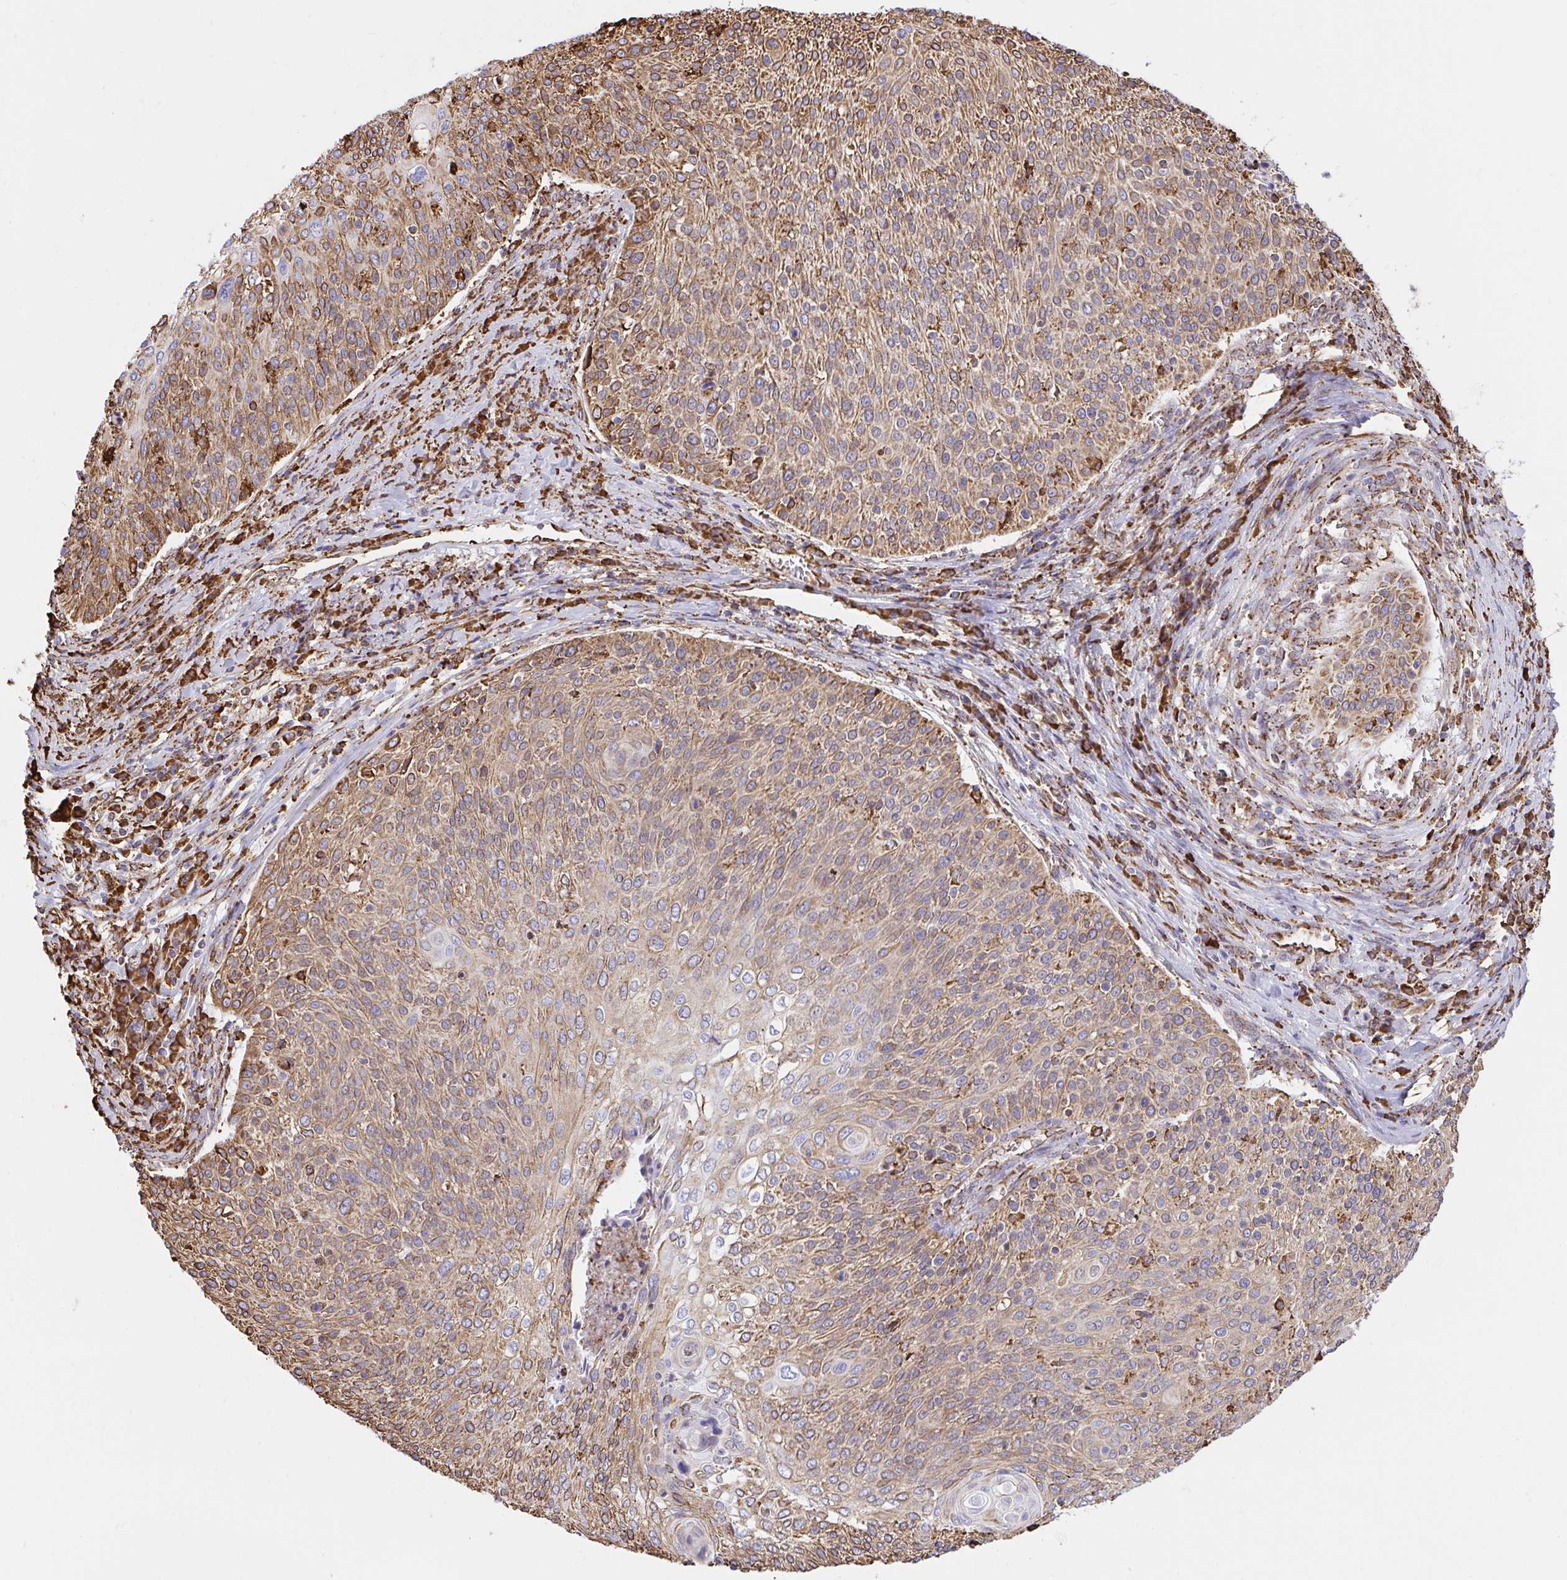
{"staining": {"intensity": "moderate", "quantity": ">75%", "location": "cytoplasmic/membranous"}, "tissue": "cervical cancer", "cell_type": "Tumor cells", "image_type": "cancer", "snomed": [{"axis": "morphology", "description": "Squamous cell carcinoma, NOS"}, {"axis": "topography", "description": "Cervix"}], "caption": "Immunohistochemical staining of squamous cell carcinoma (cervical) reveals moderate cytoplasmic/membranous protein expression in about >75% of tumor cells.", "gene": "CLGN", "patient": {"sex": "female", "age": 31}}